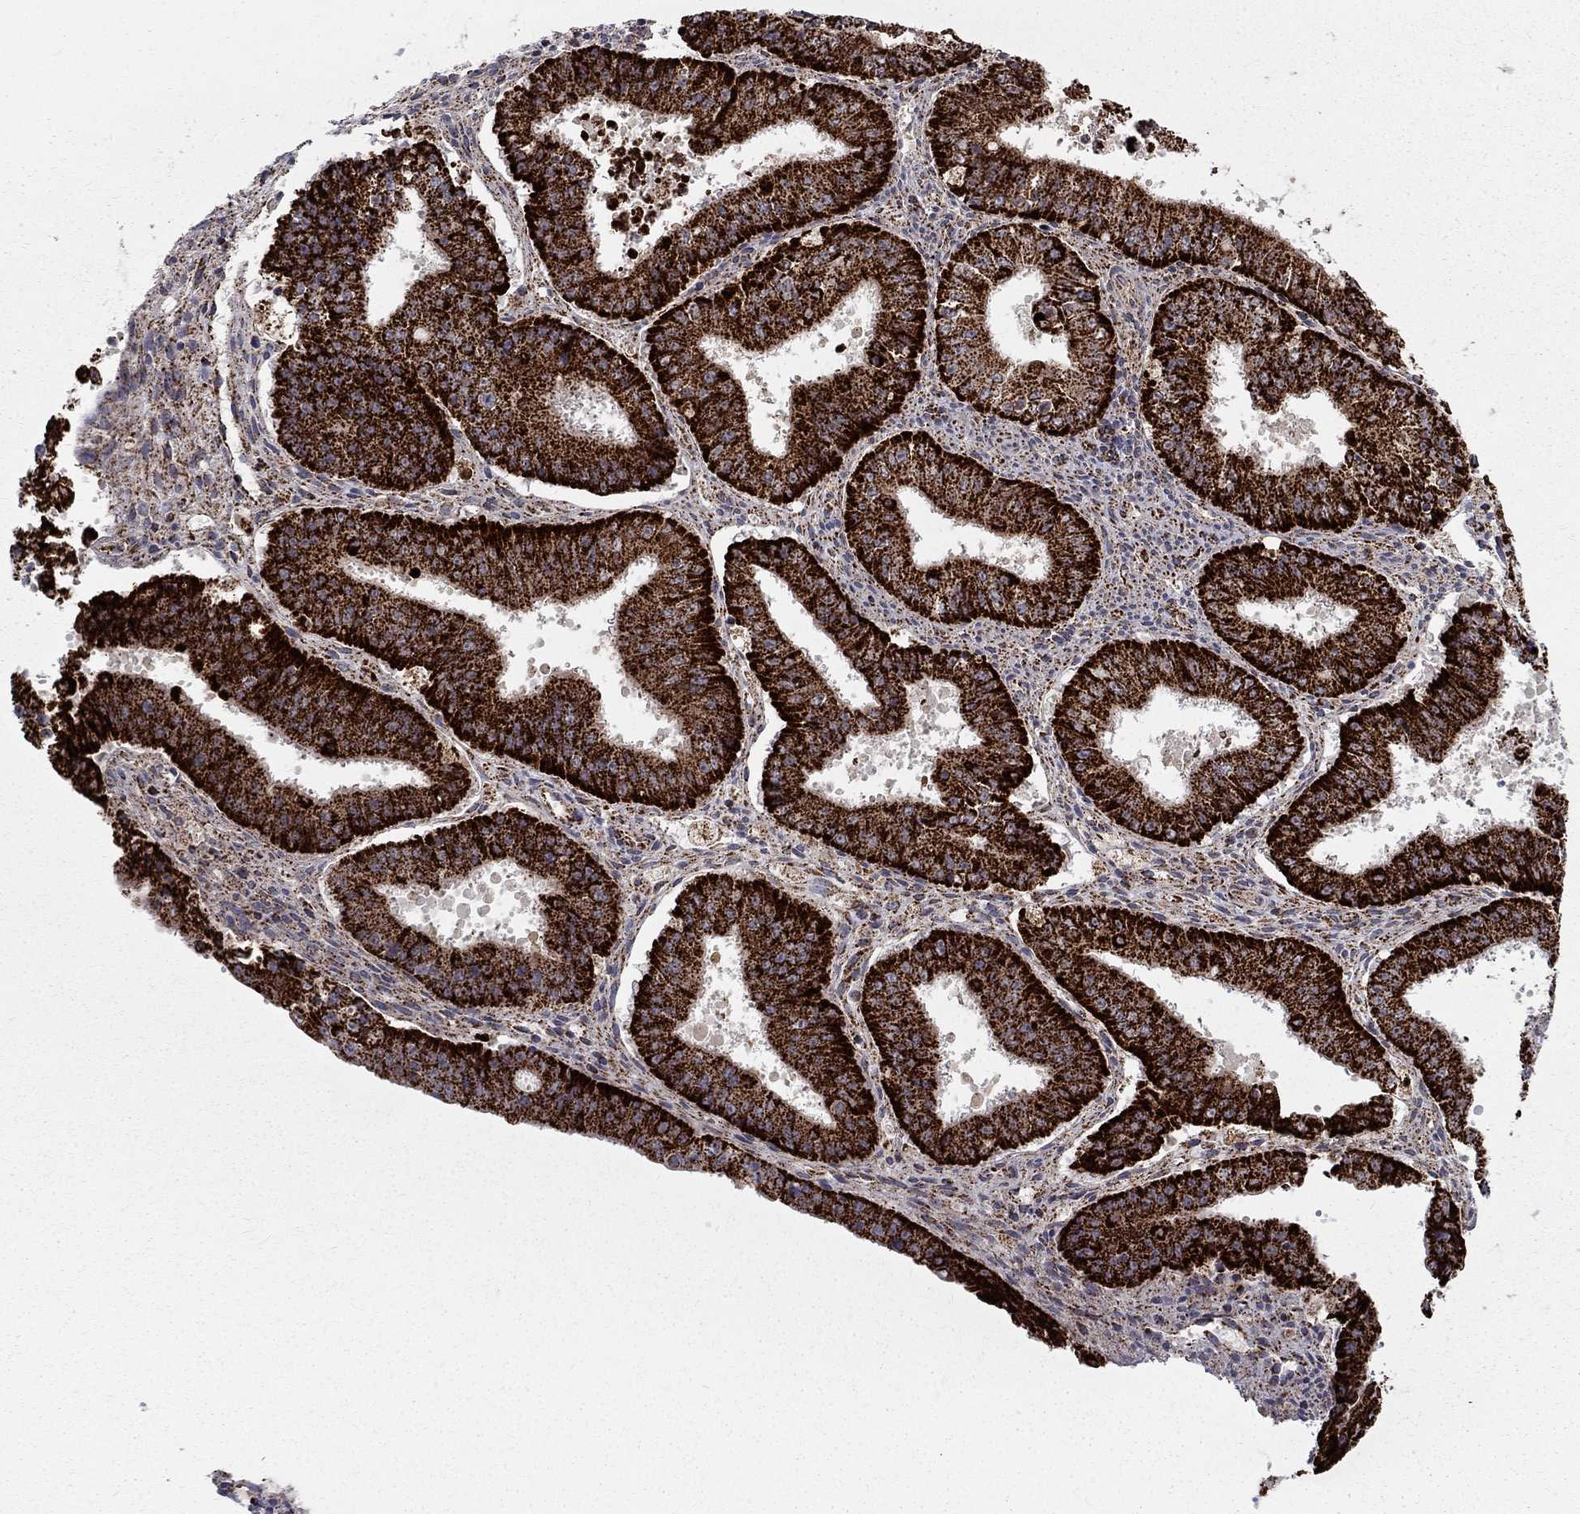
{"staining": {"intensity": "strong", "quantity": ">75%", "location": "cytoplasmic/membranous"}, "tissue": "ovarian cancer", "cell_type": "Tumor cells", "image_type": "cancer", "snomed": [{"axis": "morphology", "description": "Carcinoma, endometroid"}, {"axis": "topography", "description": "Ovary"}], "caption": "Ovarian cancer stained with a protein marker shows strong staining in tumor cells.", "gene": "ALDH1B1", "patient": {"sex": "female", "age": 42}}